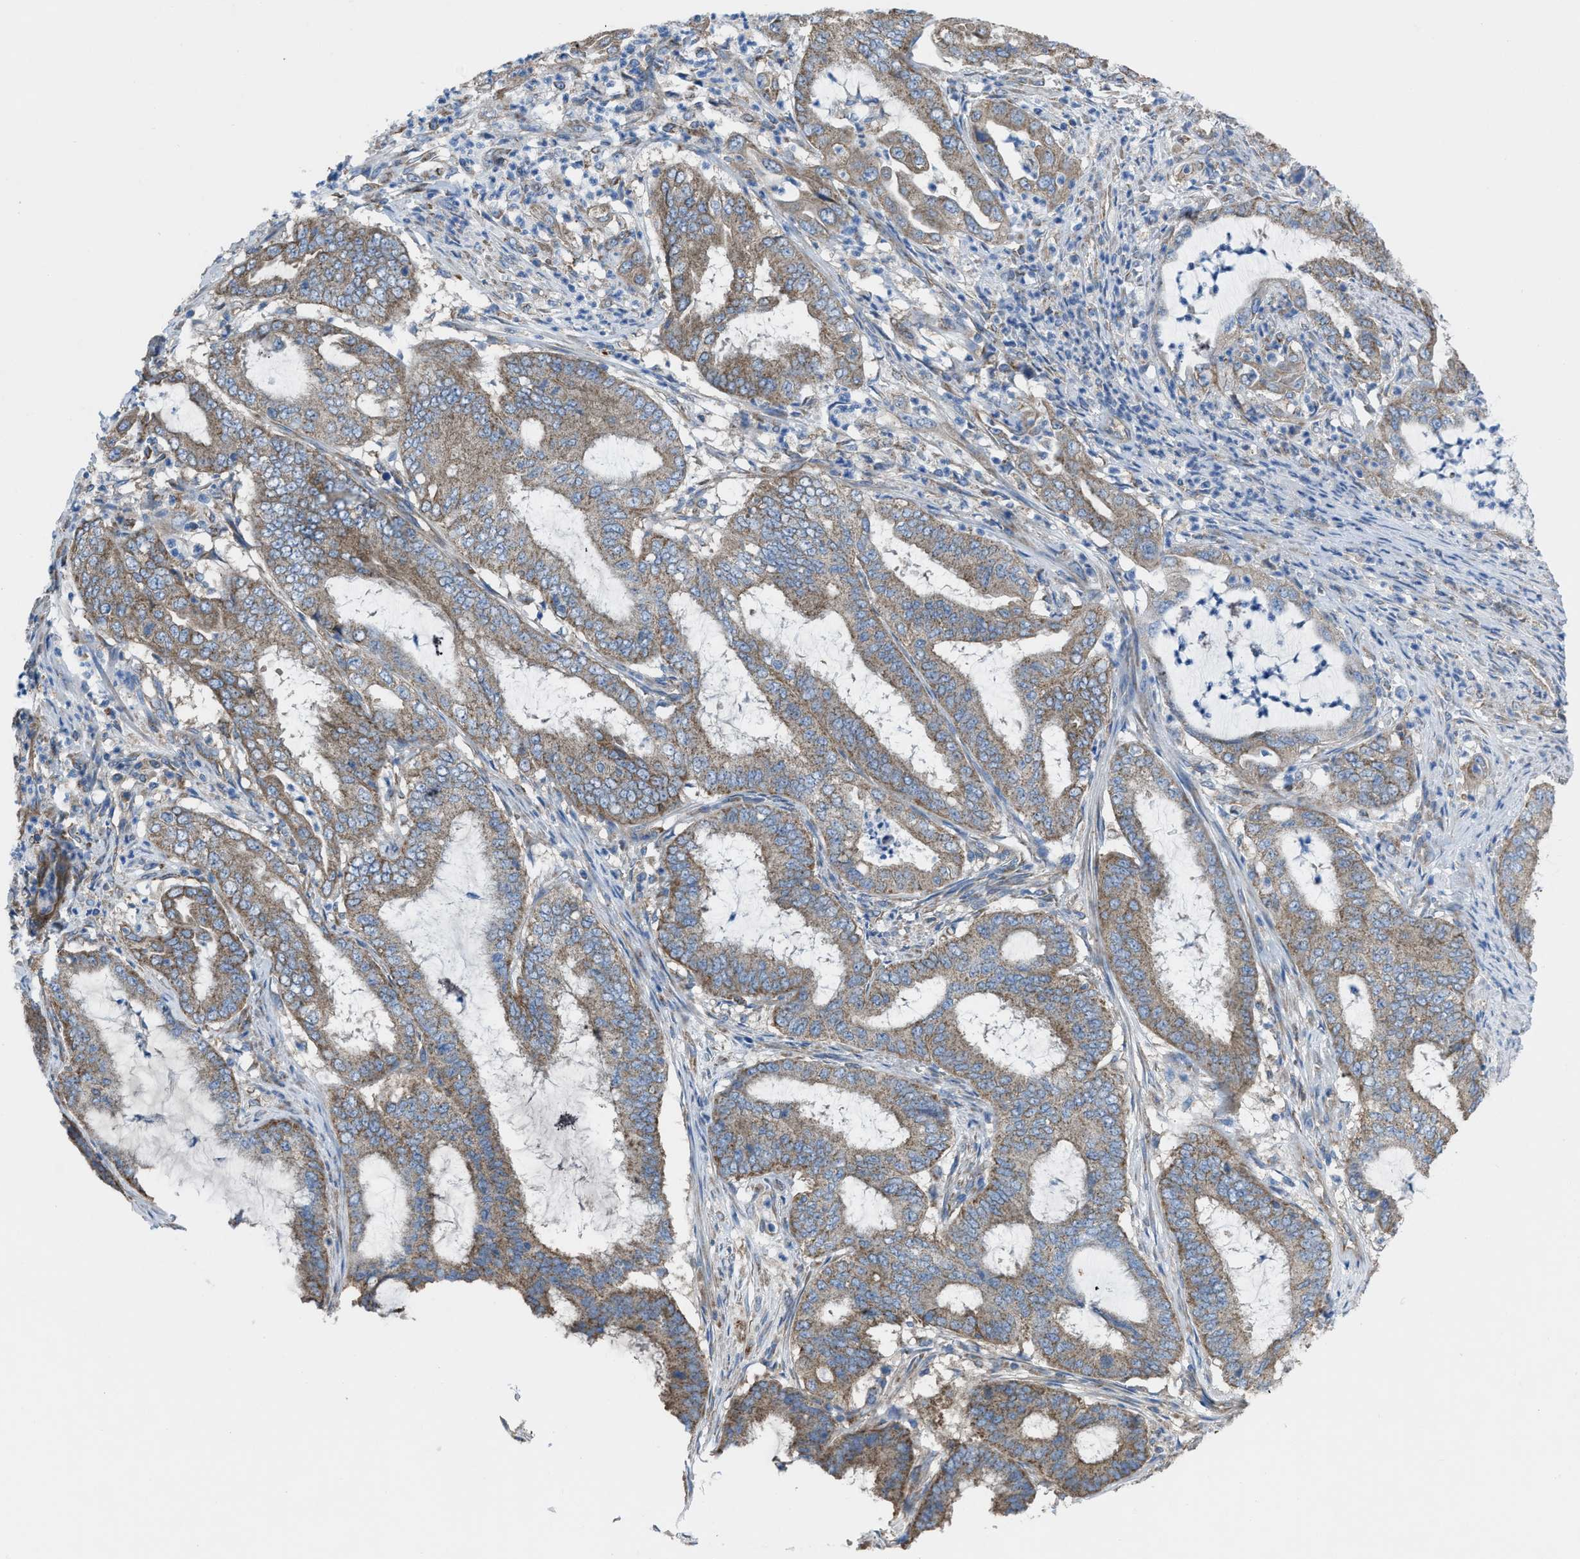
{"staining": {"intensity": "moderate", "quantity": ">75%", "location": "cytoplasmic/membranous"}, "tissue": "endometrial cancer", "cell_type": "Tumor cells", "image_type": "cancer", "snomed": [{"axis": "morphology", "description": "Adenocarcinoma, NOS"}, {"axis": "topography", "description": "Endometrium"}], "caption": "A medium amount of moderate cytoplasmic/membranous staining is present in approximately >75% of tumor cells in adenocarcinoma (endometrial) tissue.", "gene": "DOLPP1", "patient": {"sex": "female", "age": 51}}